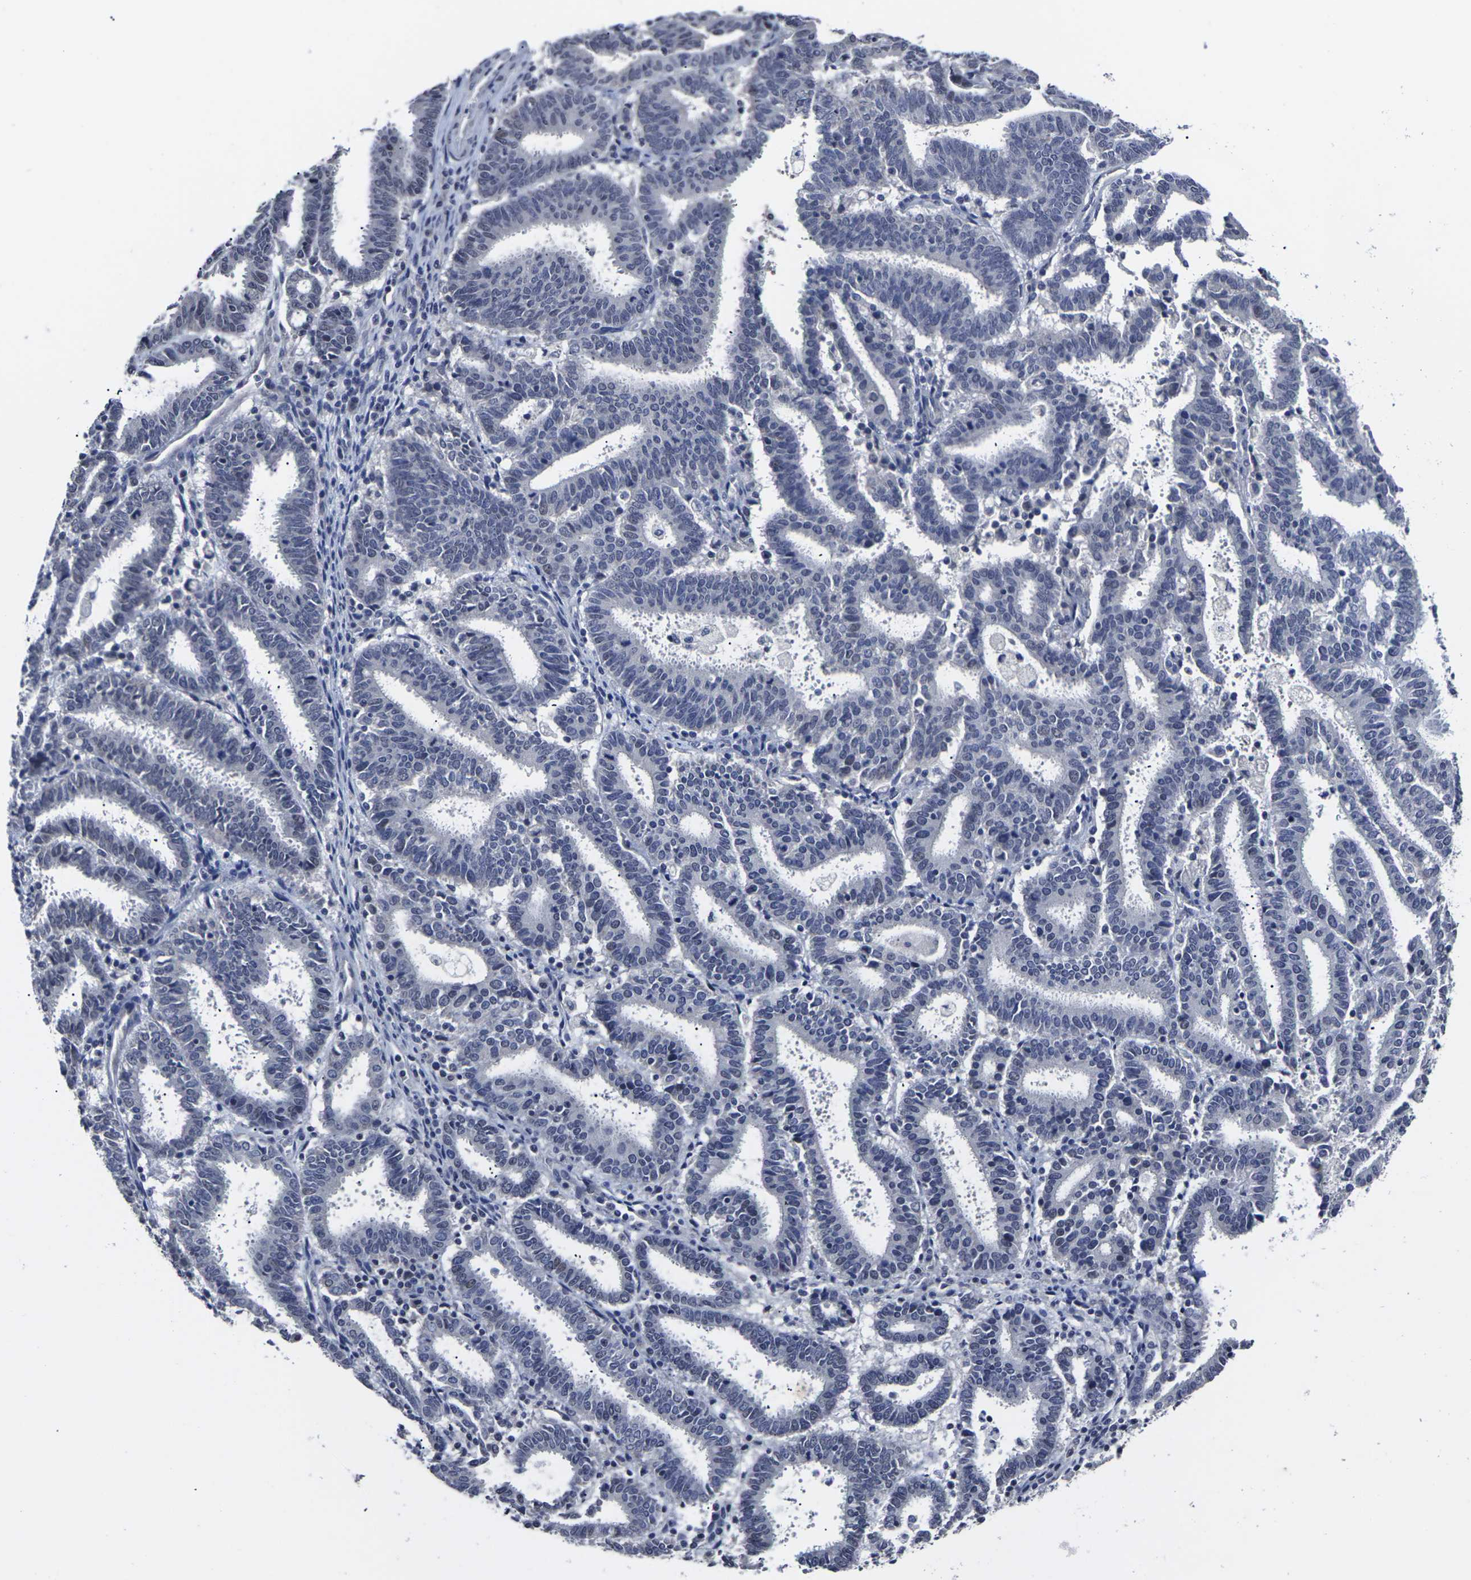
{"staining": {"intensity": "negative", "quantity": "none", "location": "none"}, "tissue": "endometrial cancer", "cell_type": "Tumor cells", "image_type": "cancer", "snomed": [{"axis": "morphology", "description": "Adenocarcinoma, NOS"}, {"axis": "topography", "description": "Uterus"}], "caption": "An immunohistochemistry micrograph of endometrial adenocarcinoma is shown. There is no staining in tumor cells of endometrial adenocarcinoma. The staining was performed using DAB (3,3'-diaminobenzidine) to visualize the protein expression in brown, while the nuclei were stained in blue with hematoxylin (Magnification: 20x).", "gene": "MSANTD4", "patient": {"sex": "female", "age": 83}}